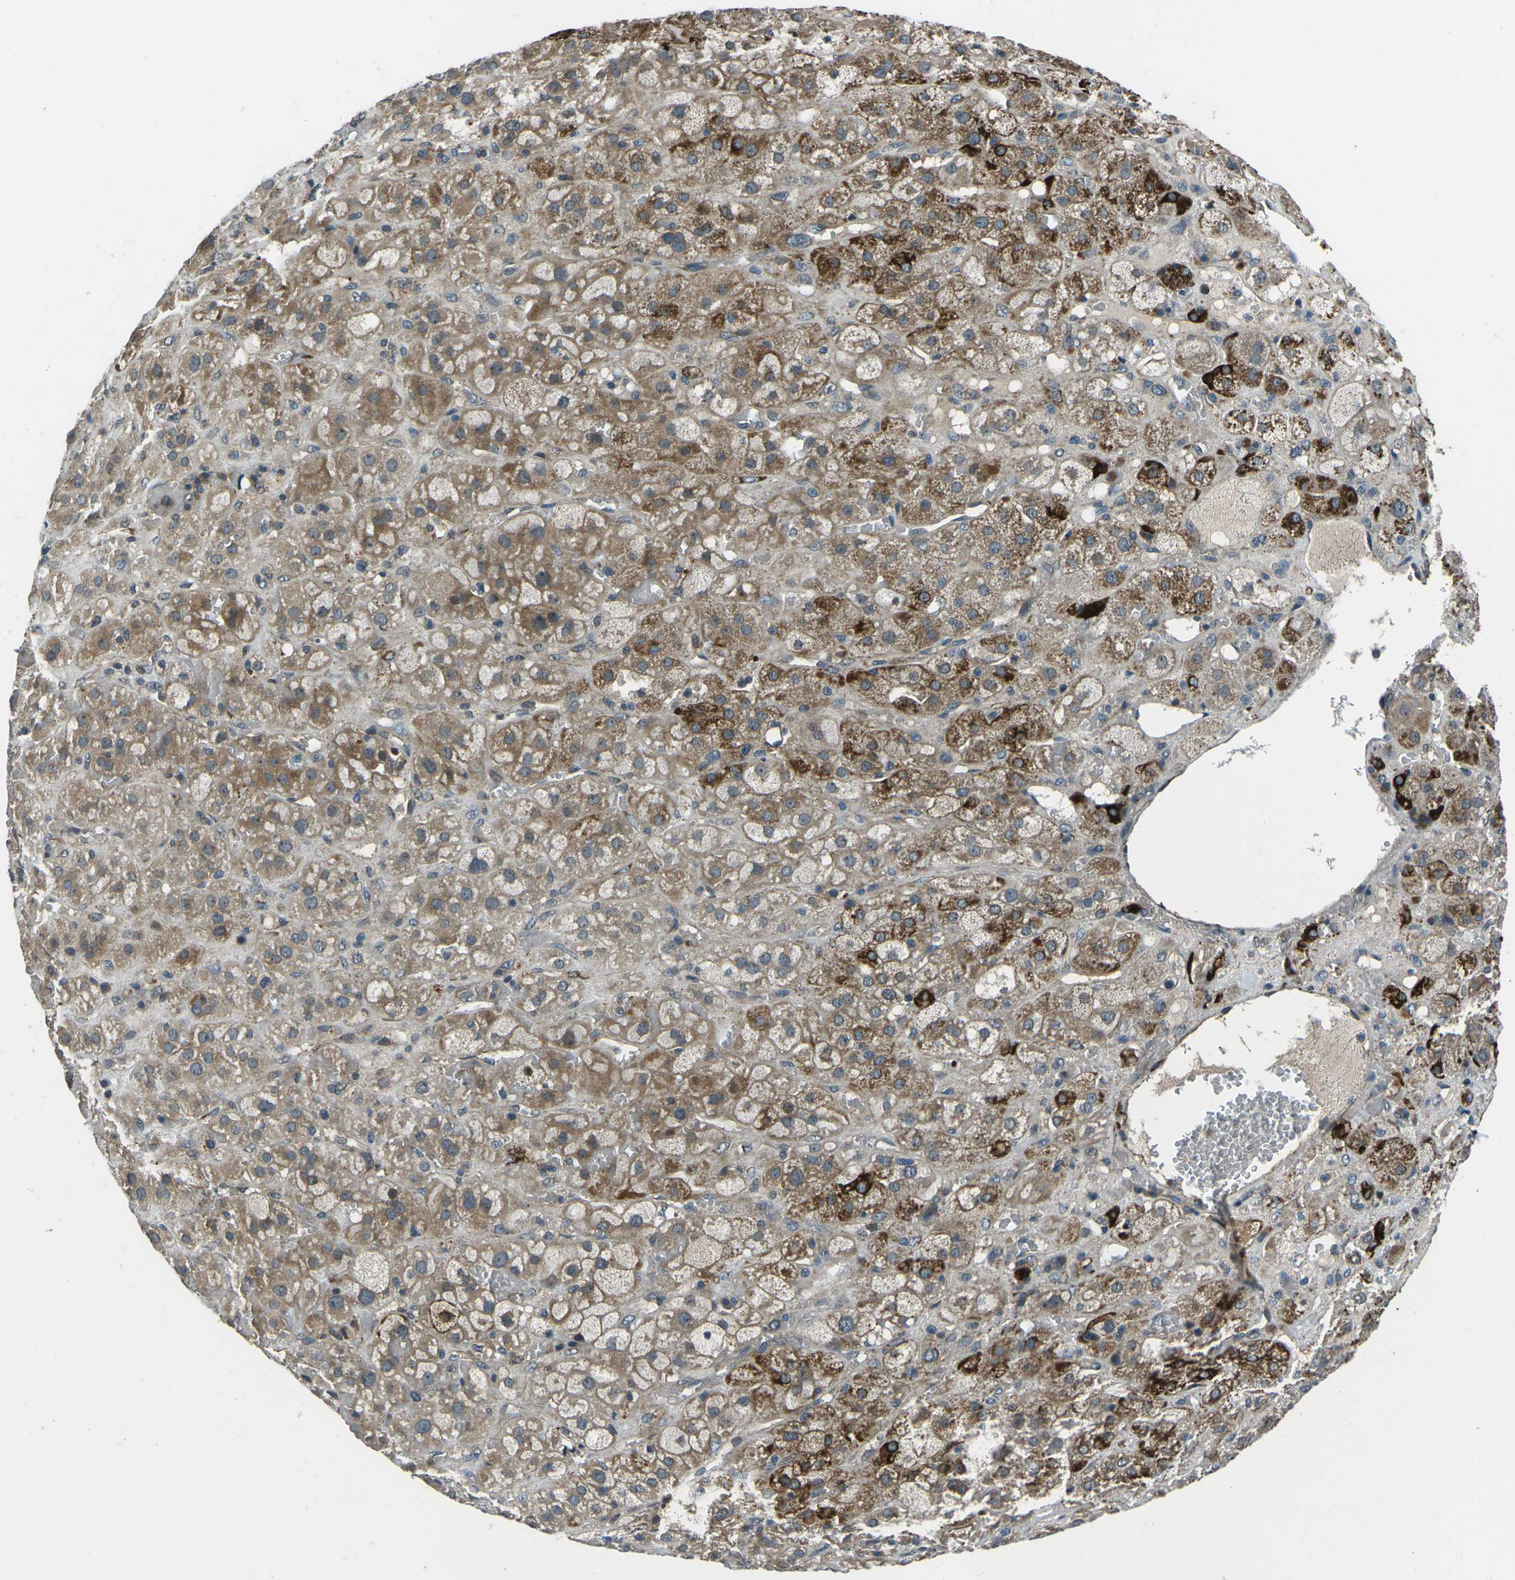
{"staining": {"intensity": "moderate", "quantity": "25%-75%", "location": "cytoplasmic/membranous"}, "tissue": "adrenal gland", "cell_type": "Glandular cells", "image_type": "normal", "snomed": [{"axis": "morphology", "description": "Normal tissue, NOS"}, {"axis": "topography", "description": "Adrenal gland"}], "caption": "This micrograph displays benign adrenal gland stained with immunohistochemistry to label a protein in brown. The cytoplasmic/membranous of glandular cells show moderate positivity for the protein. Nuclei are counter-stained blue.", "gene": "AFAP1", "patient": {"sex": "female", "age": 47}}